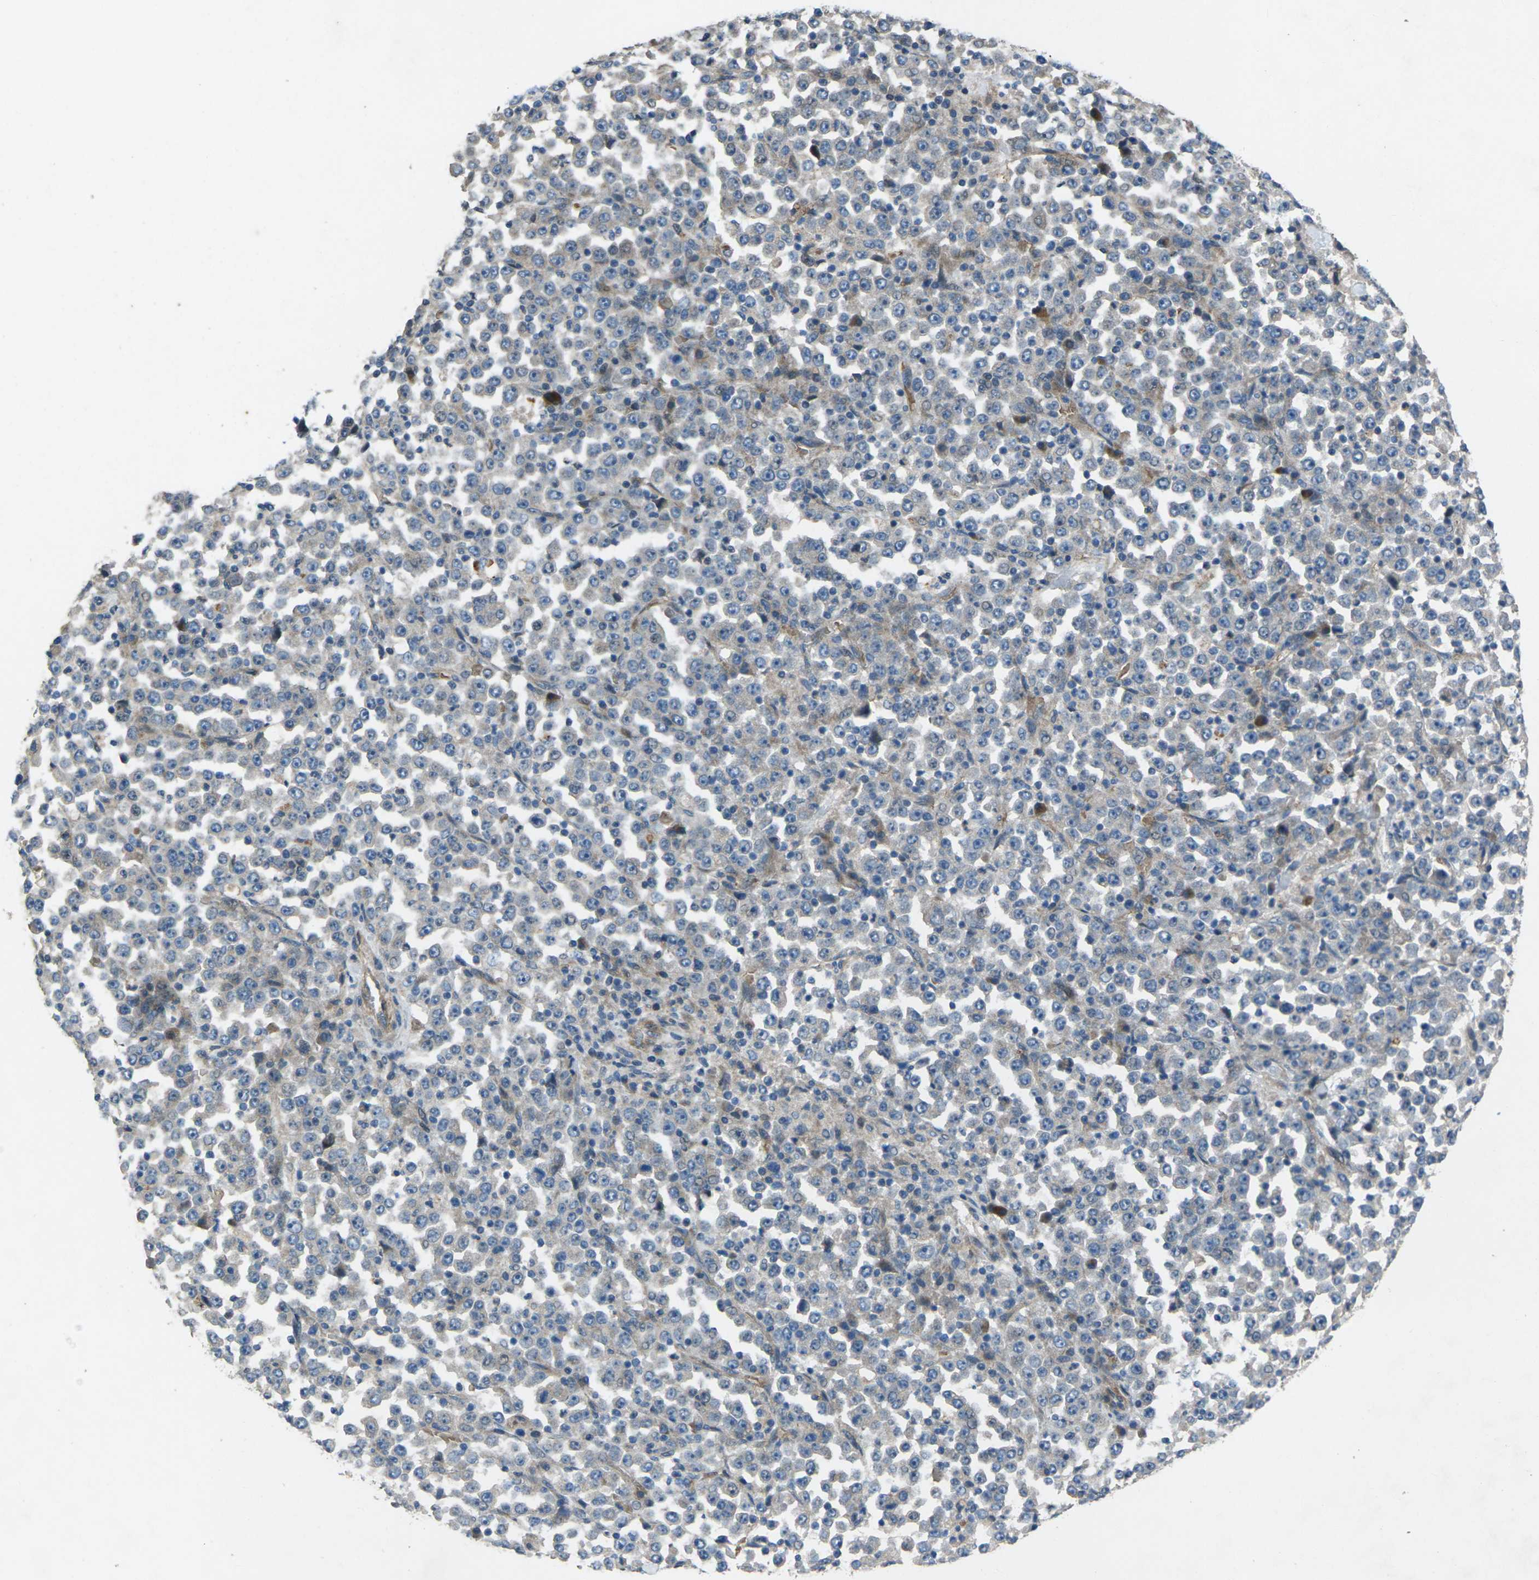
{"staining": {"intensity": "weak", "quantity": "<25%", "location": "cytoplasmic/membranous"}, "tissue": "stomach cancer", "cell_type": "Tumor cells", "image_type": "cancer", "snomed": [{"axis": "morphology", "description": "Normal tissue, NOS"}, {"axis": "morphology", "description": "Adenocarcinoma, NOS"}, {"axis": "topography", "description": "Stomach, upper"}, {"axis": "topography", "description": "Stomach"}], "caption": "Photomicrograph shows no significant protein staining in tumor cells of stomach cancer (adenocarcinoma). (Brightfield microscopy of DAB immunohistochemistry (IHC) at high magnification).", "gene": "EDNRA", "patient": {"sex": "male", "age": 59}}